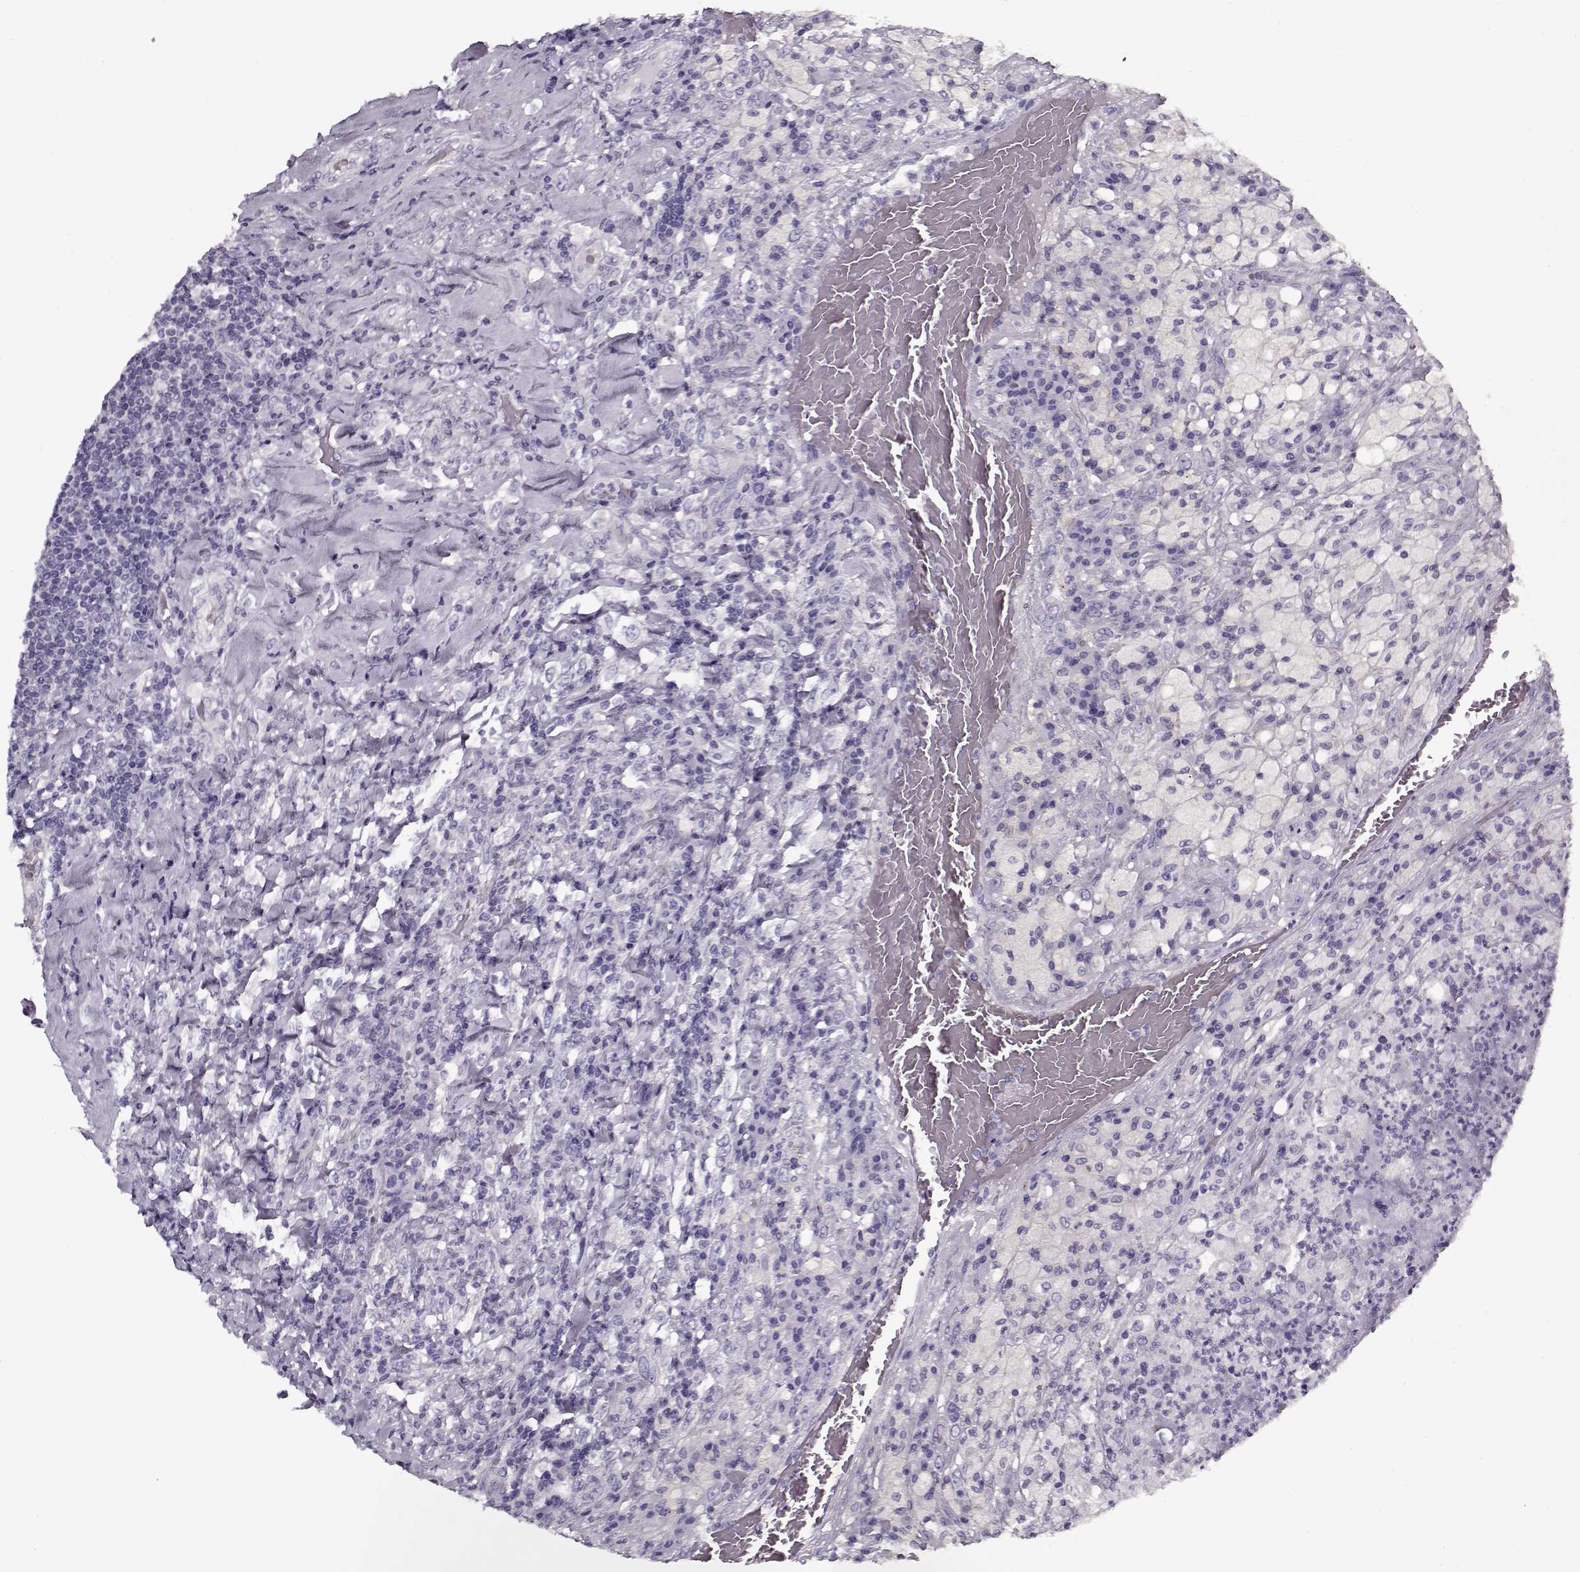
{"staining": {"intensity": "negative", "quantity": "none", "location": "none"}, "tissue": "testis cancer", "cell_type": "Tumor cells", "image_type": "cancer", "snomed": [{"axis": "morphology", "description": "Necrosis, NOS"}, {"axis": "morphology", "description": "Carcinoma, Embryonal, NOS"}, {"axis": "topography", "description": "Testis"}], "caption": "This is a micrograph of IHC staining of embryonal carcinoma (testis), which shows no expression in tumor cells.", "gene": "CCDC136", "patient": {"sex": "male", "age": 19}}